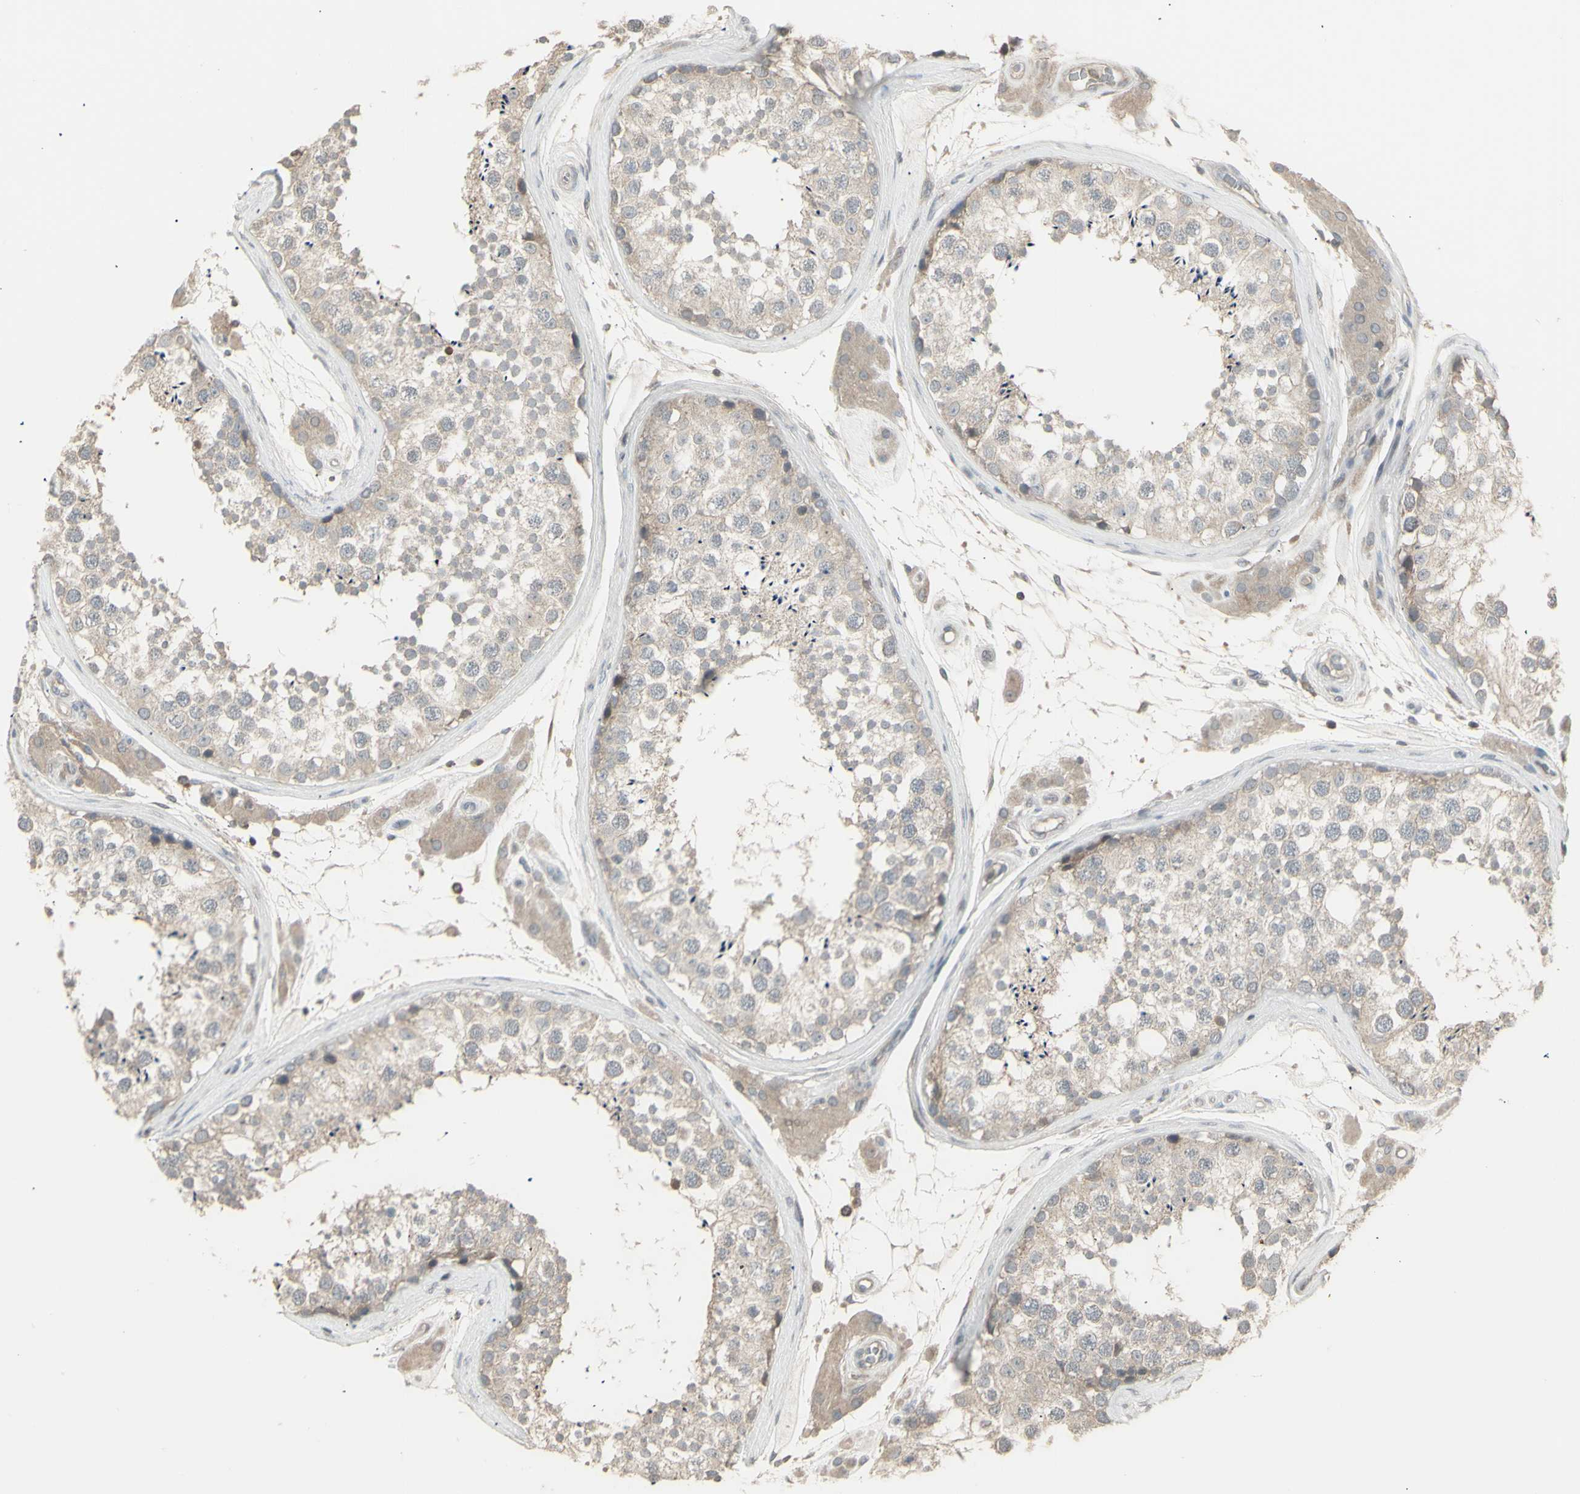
{"staining": {"intensity": "weak", "quantity": "25%-75%", "location": "cytoplasmic/membranous"}, "tissue": "testis", "cell_type": "Cells in seminiferous ducts", "image_type": "normal", "snomed": [{"axis": "morphology", "description": "Normal tissue, NOS"}, {"axis": "topography", "description": "Testis"}], "caption": "Testis stained for a protein displays weak cytoplasmic/membranous positivity in cells in seminiferous ducts. (Brightfield microscopy of DAB IHC at high magnification).", "gene": "CSK", "patient": {"sex": "male", "age": 46}}